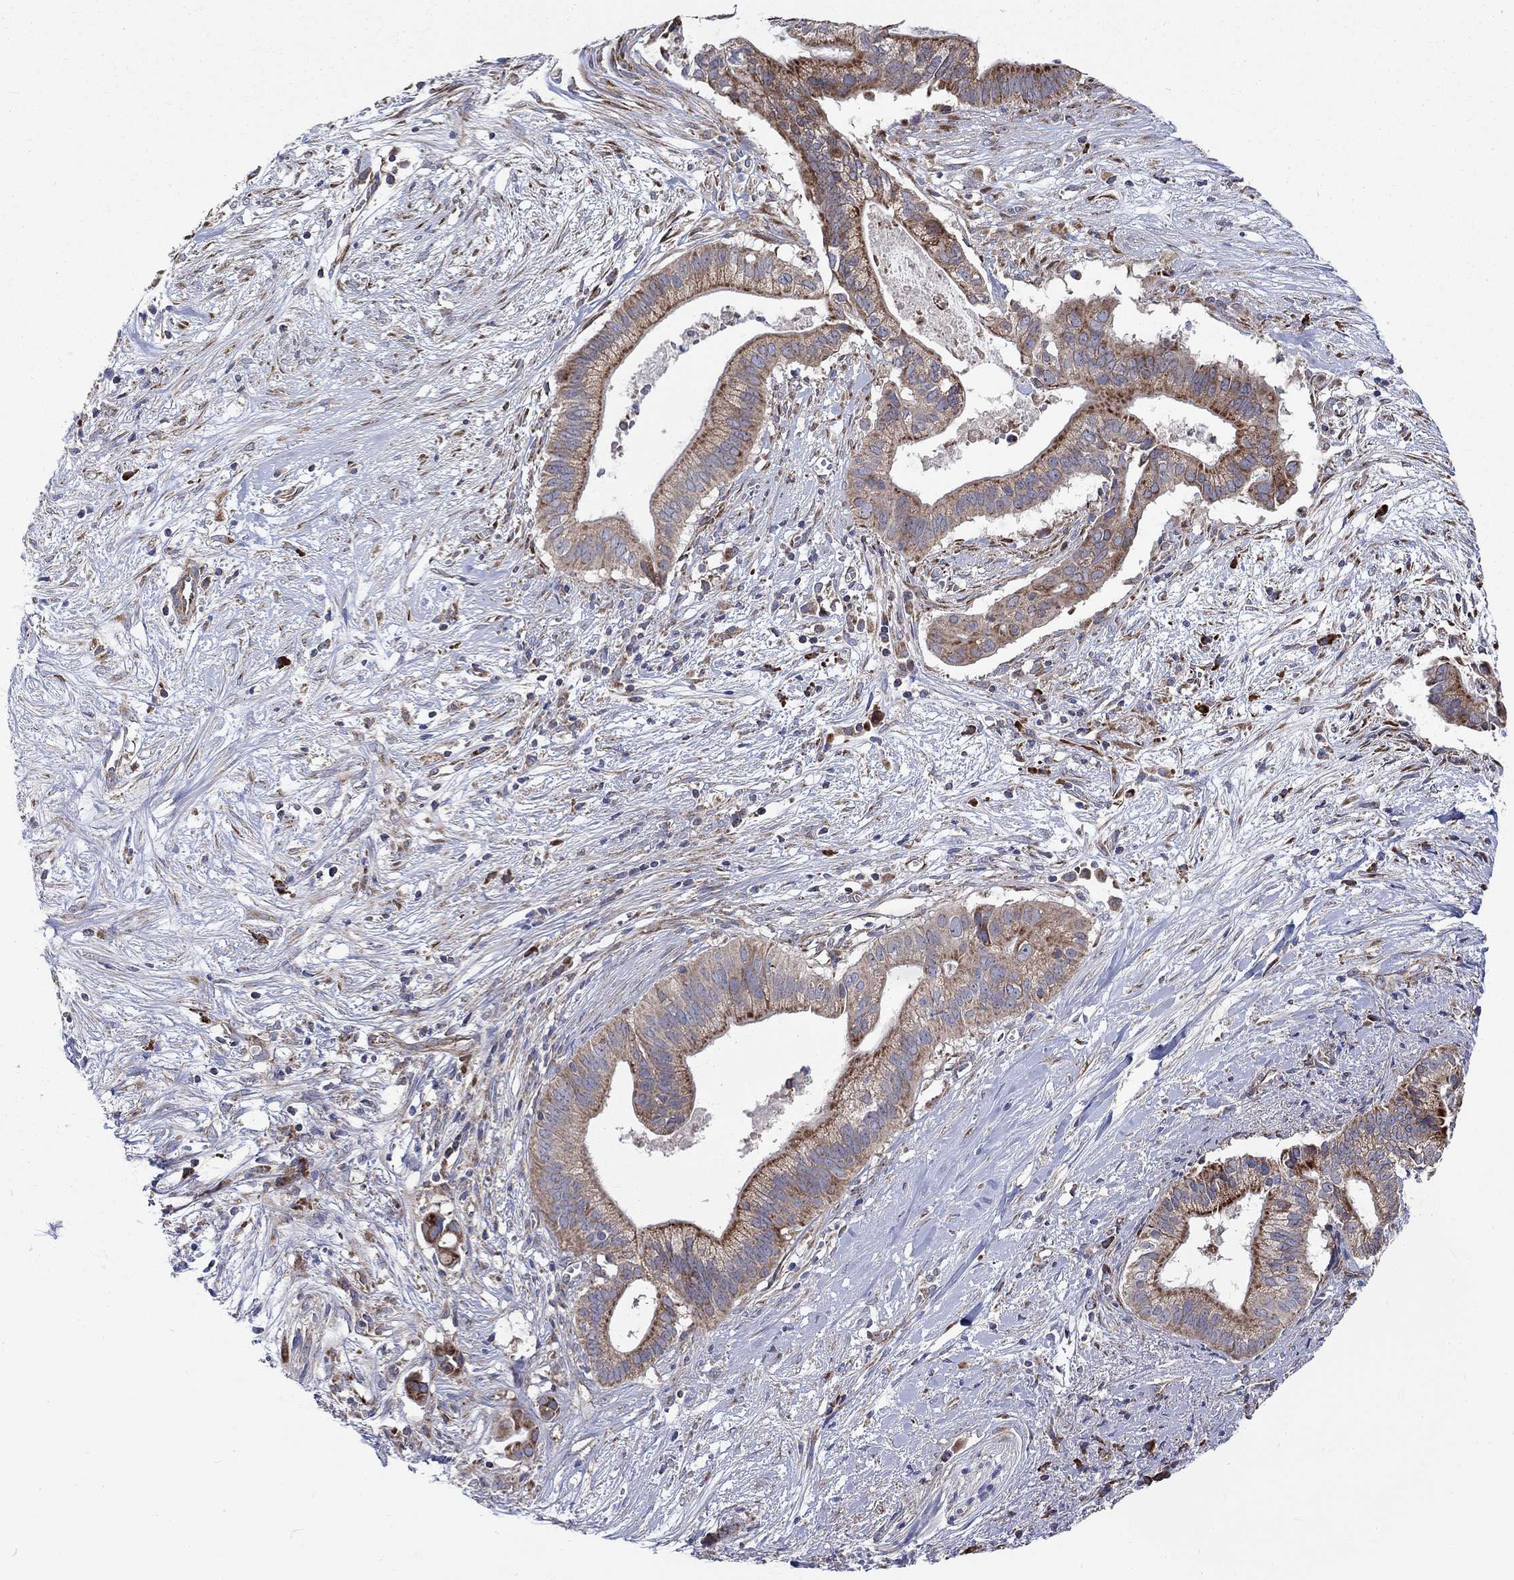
{"staining": {"intensity": "moderate", "quantity": "<25%", "location": "cytoplasmic/membranous"}, "tissue": "pancreatic cancer", "cell_type": "Tumor cells", "image_type": "cancer", "snomed": [{"axis": "morphology", "description": "Adenocarcinoma, NOS"}, {"axis": "topography", "description": "Pancreas"}], "caption": "IHC (DAB) staining of human pancreatic cancer shows moderate cytoplasmic/membranous protein positivity in about <25% of tumor cells. The protein of interest is stained brown, and the nuclei are stained in blue (DAB IHC with brightfield microscopy, high magnification).", "gene": "RPLP0", "patient": {"sex": "male", "age": 61}}